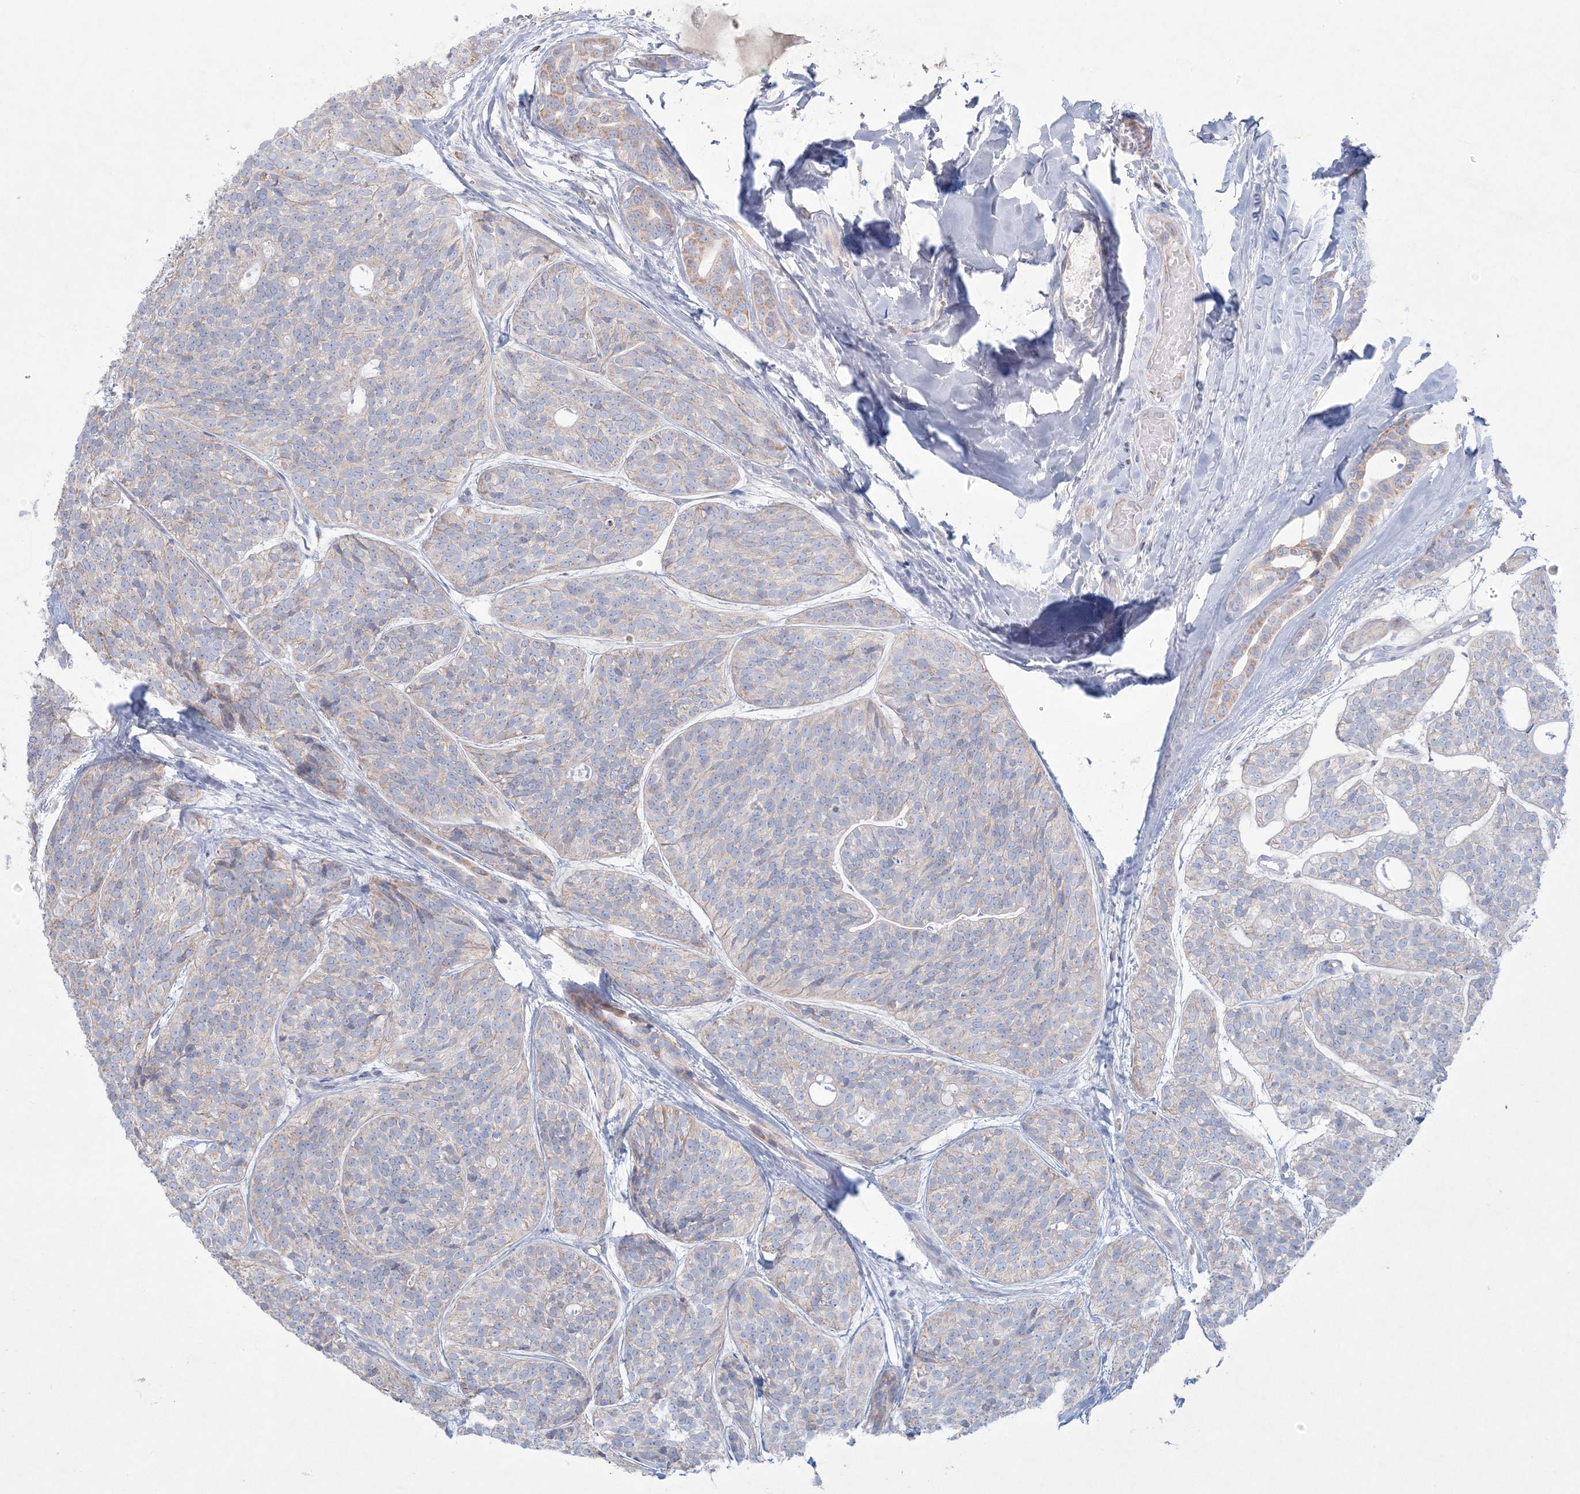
{"staining": {"intensity": "weak", "quantity": "<25%", "location": "cytoplasmic/membranous"}, "tissue": "head and neck cancer", "cell_type": "Tumor cells", "image_type": "cancer", "snomed": [{"axis": "morphology", "description": "Adenocarcinoma, NOS"}, {"axis": "topography", "description": "Head-Neck"}], "caption": "This is an IHC micrograph of adenocarcinoma (head and neck). There is no positivity in tumor cells.", "gene": "KCTD6", "patient": {"sex": "male", "age": 66}}